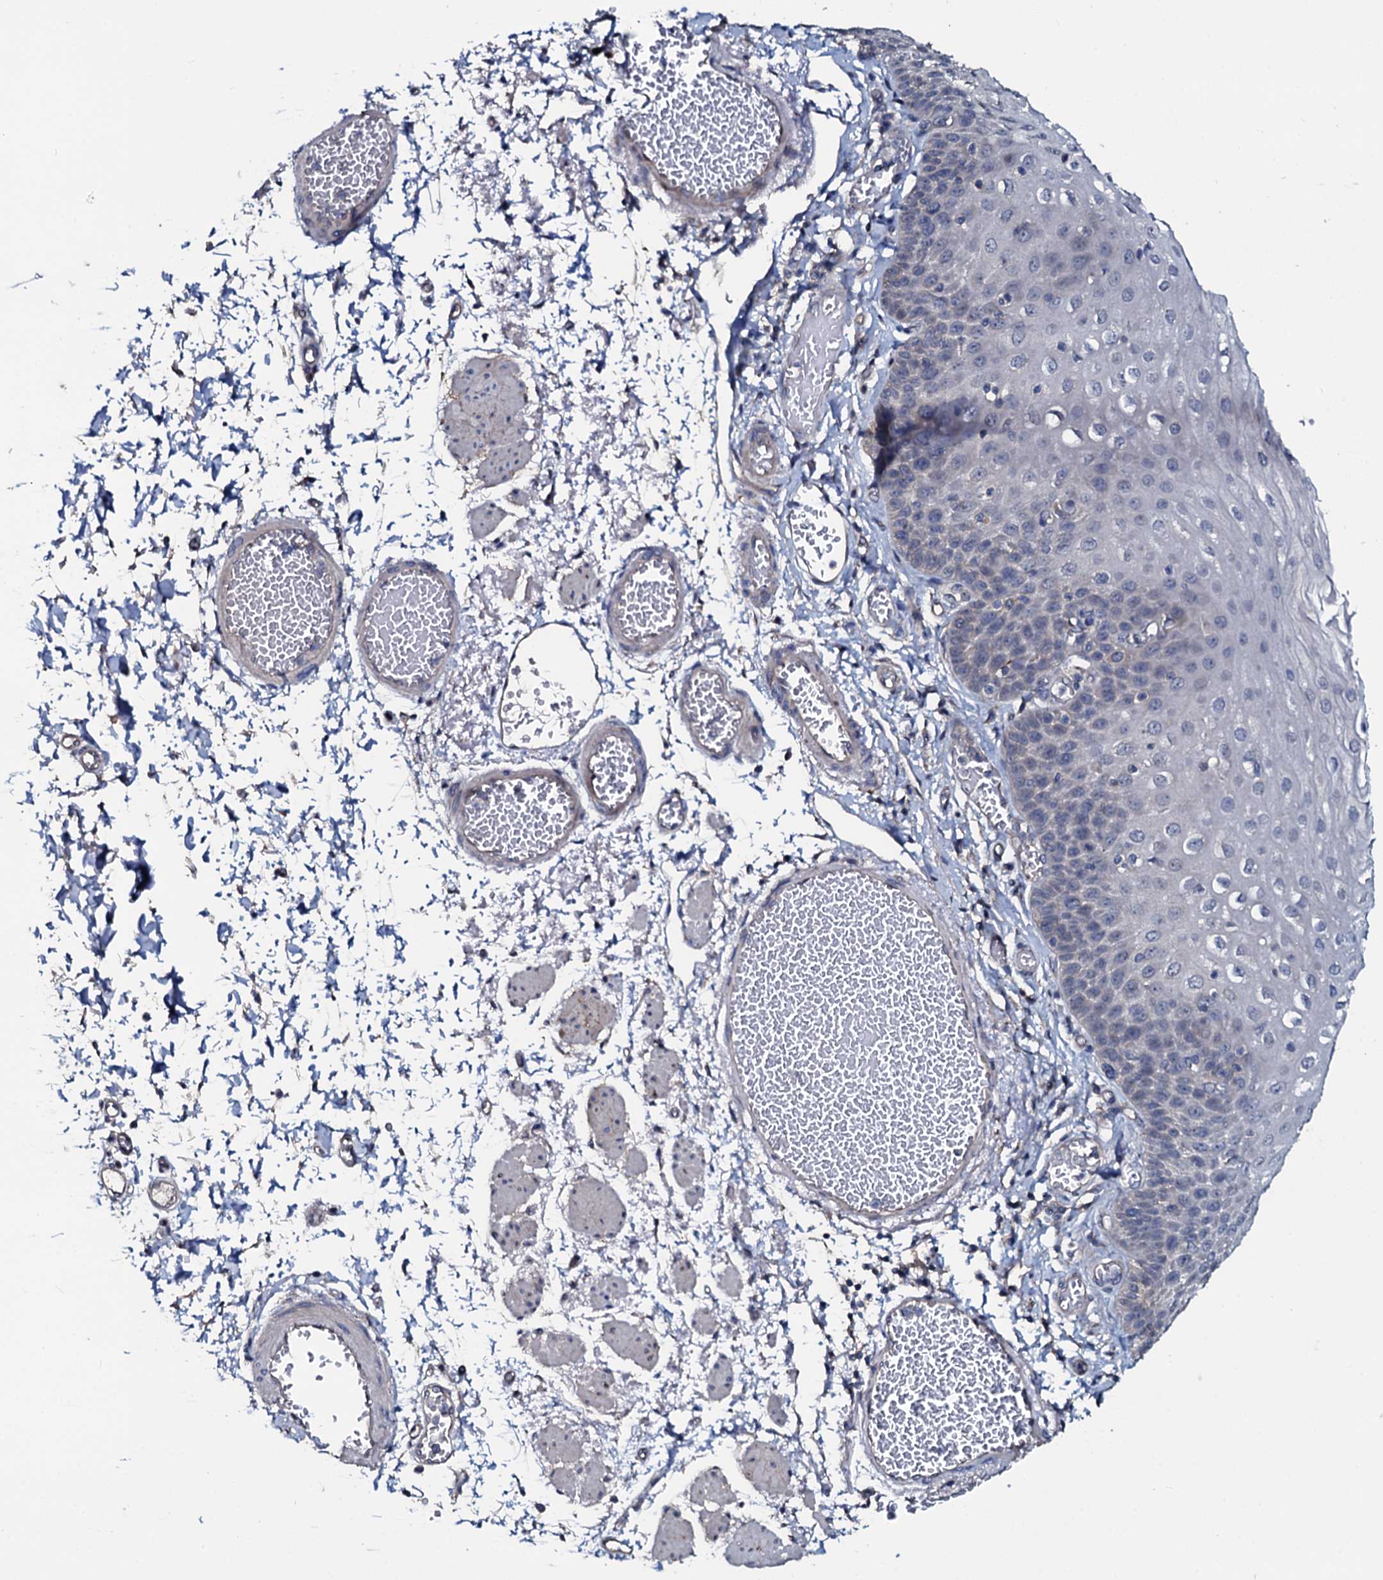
{"staining": {"intensity": "negative", "quantity": "none", "location": "none"}, "tissue": "esophagus", "cell_type": "Squamous epithelial cells", "image_type": "normal", "snomed": [{"axis": "morphology", "description": "Normal tissue, NOS"}, {"axis": "topography", "description": "Esophagus"}], "caption": "Squamous epithelial cells show no significant protein expression in unremarkable esophagus. Brightfield microscopy of IHC stained with DAB (brown) and hematoxylin (blue), captured at high magnification.", "gene": "IL12B", "patient": {"sex": "male", "age": 81}}